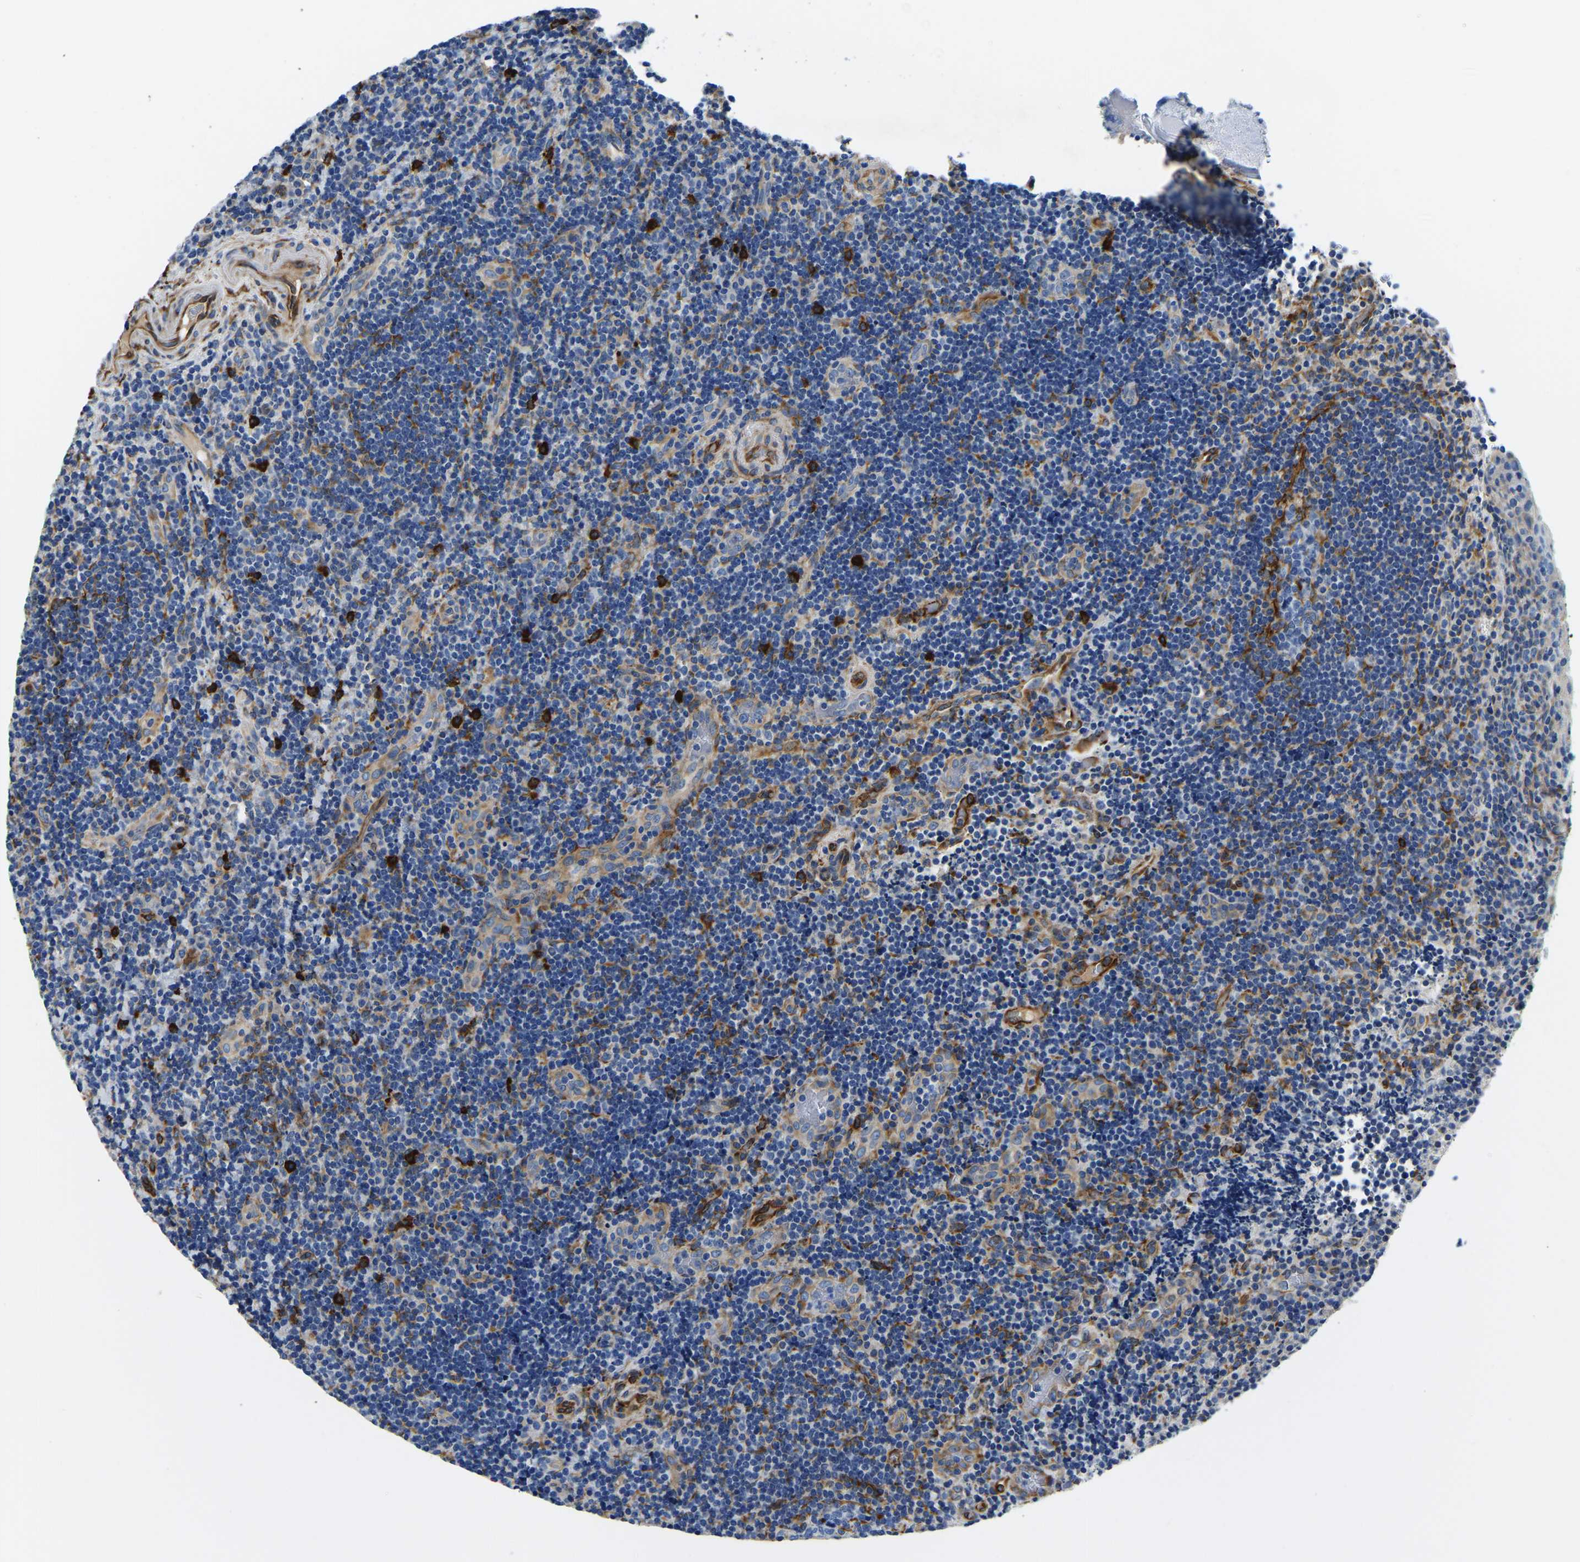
{"staining": {"intensity": "moderate", "quantity": "<25%", "location": "cytoplasmic/membranous"}, "tissue": "lymphoma", "cell_type": "Tumor cells", "image_type": "cancer", "snomed": [{"axis": "morphology", "description": "Malignant lymphoma, non-Hodgkin's type, High grade"}, {"axis": "topography", "description": "Tonsil"}], "caption": "High-magnification brightfield microscopy of lymphoma stained with DAB (3,3'-diaminobenzidine) (brown) and counterstained with hematoxylin (blue). tumor cells exhibit moderate cytoplasmic/membranous expression is identified in approximately<25% of cells.", "gene": "DUSP8", "patient": {"sex": "female", "age": 36}}